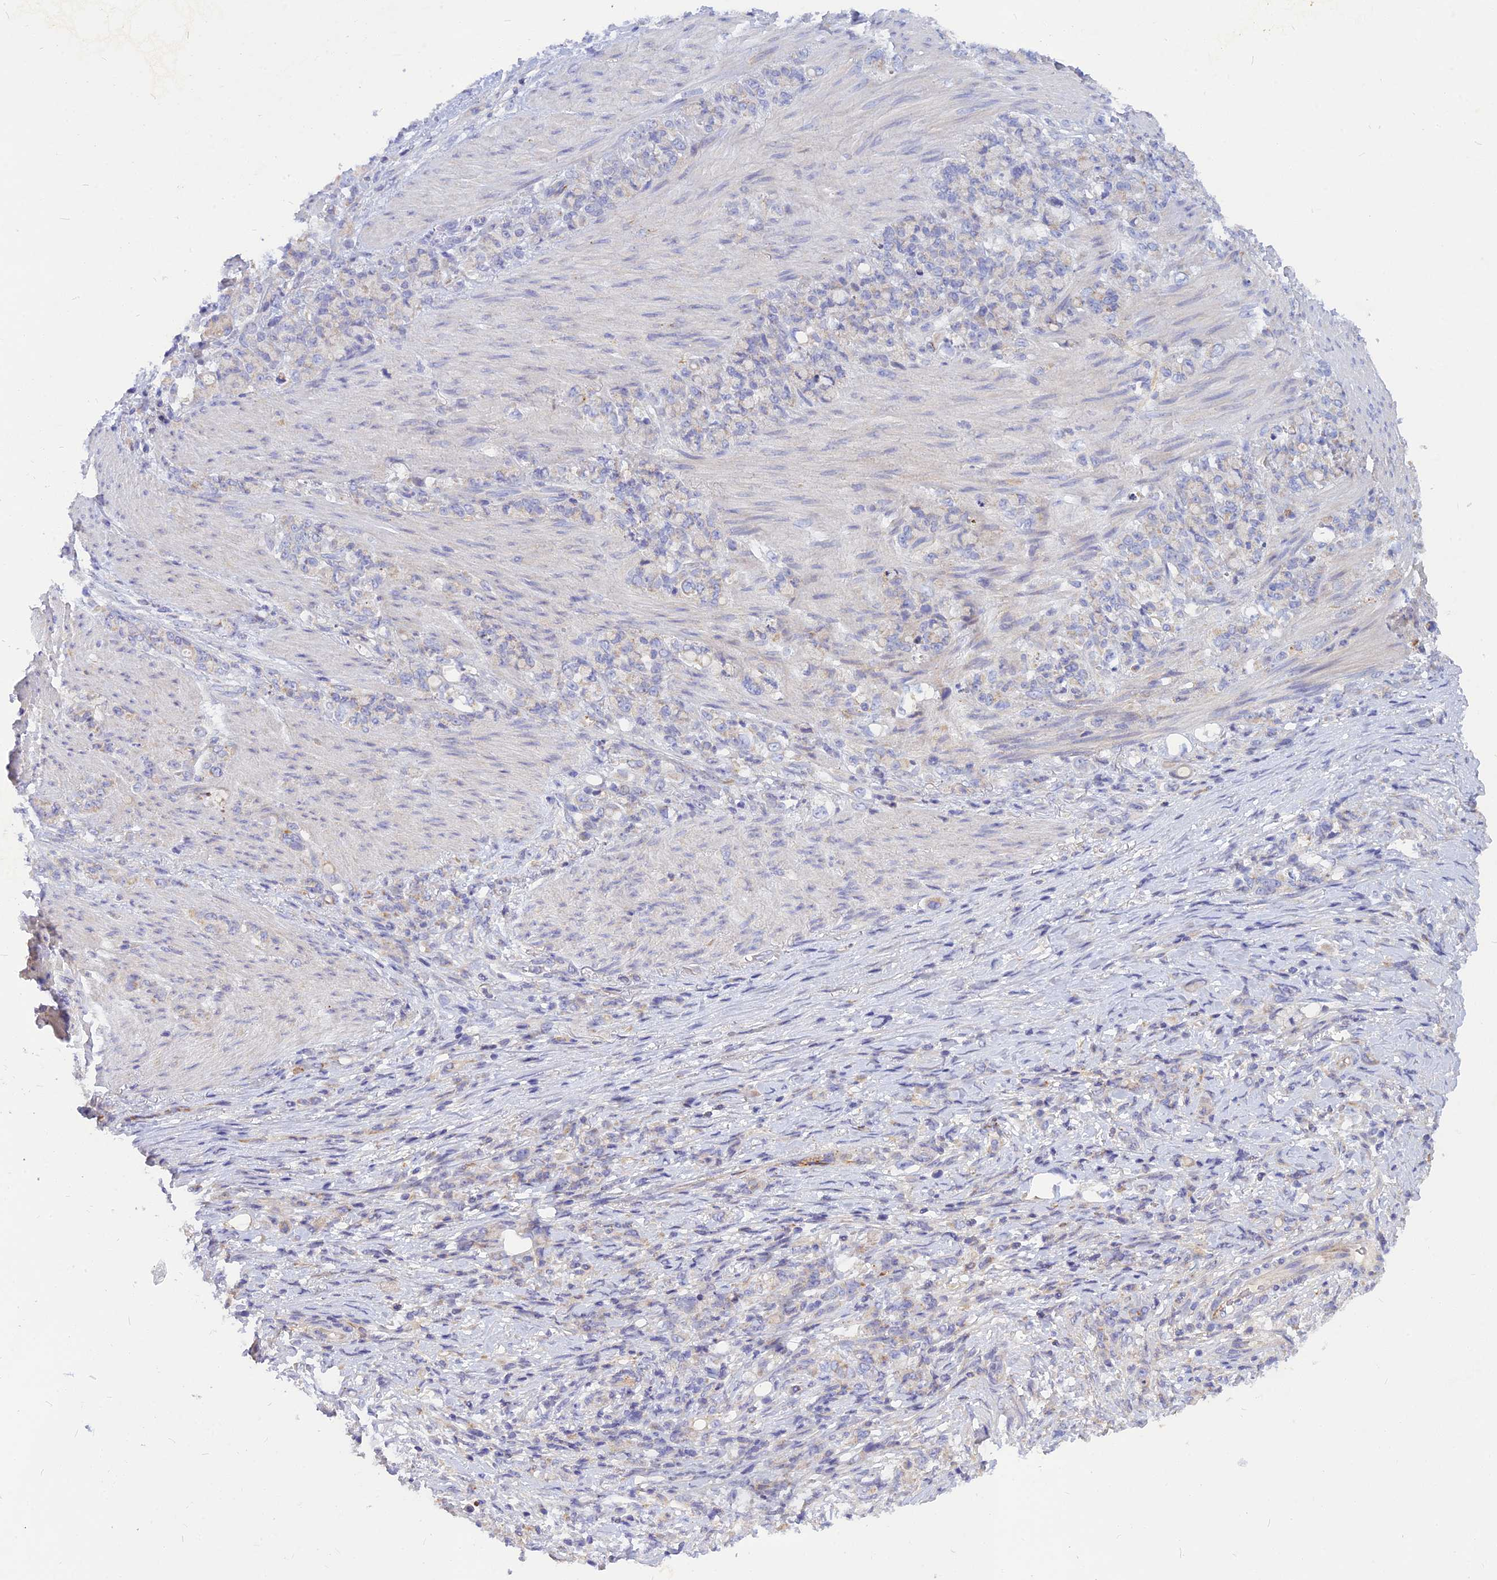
{"staining": {"intensity": "negative", "quantity": "none", "location": "none"}, "tissue": "stomach cancer", "cell_type": "Tumor cells", "image_type": "cancer", "snomed": [{"axis": "morphology", "description": "Adenocarcinoma, NOS"}, {"axis": "topography", "description": "Stomach"}], "caption": "This is a micrograph of IHC staining of stomach cancer (adenocarcinoma), which shows no staining in tumor cells. (Immunohistochemistry, brightfield microscopy, high magnification).", "gene": "CACNA1B", "patient": {"sex": "female", "age": 79}}